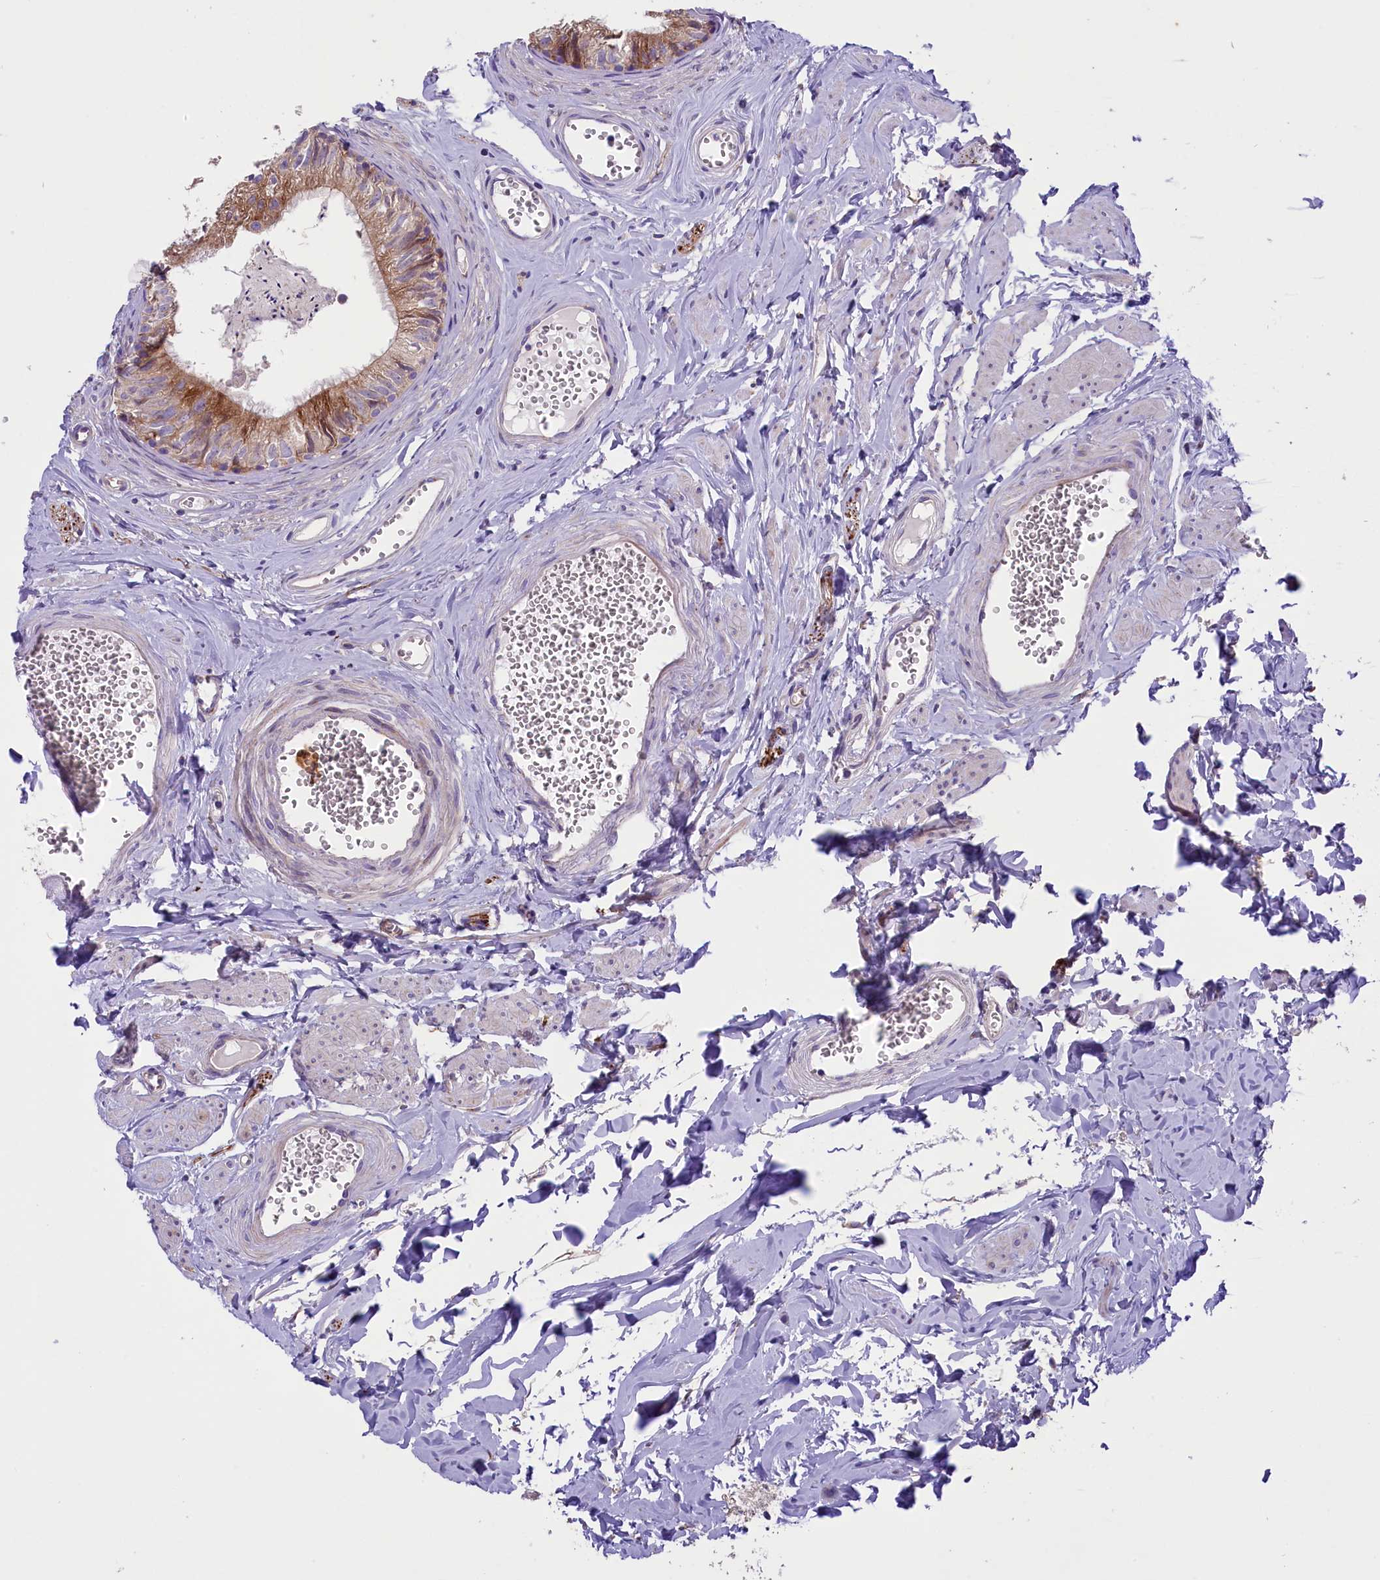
{"staining": {"intensity": "moderate", "quantity": ">75%", "location": "cytoplasmic/membranous"}, "tissue": "epididymis", "cell_type": "Glandular cells", "image_type": "normal", "snomed": [{"axis": "morphology", "description": "Normal tissue, NOS"}, {"axis": "topography", "description": "Epididymis"}], "caption": "Immunohistochemistry photomicrograph of benign epididymis: human epididymis stained using IHC displays medium levels of moderate protein expression localized specifically in the cytoplasmic/membranous of glandular cells, appearing as a cytoplasmic/membranous brown color.", "gene": "CD99L2", "patient": {"sex": "male", "age": 36}}